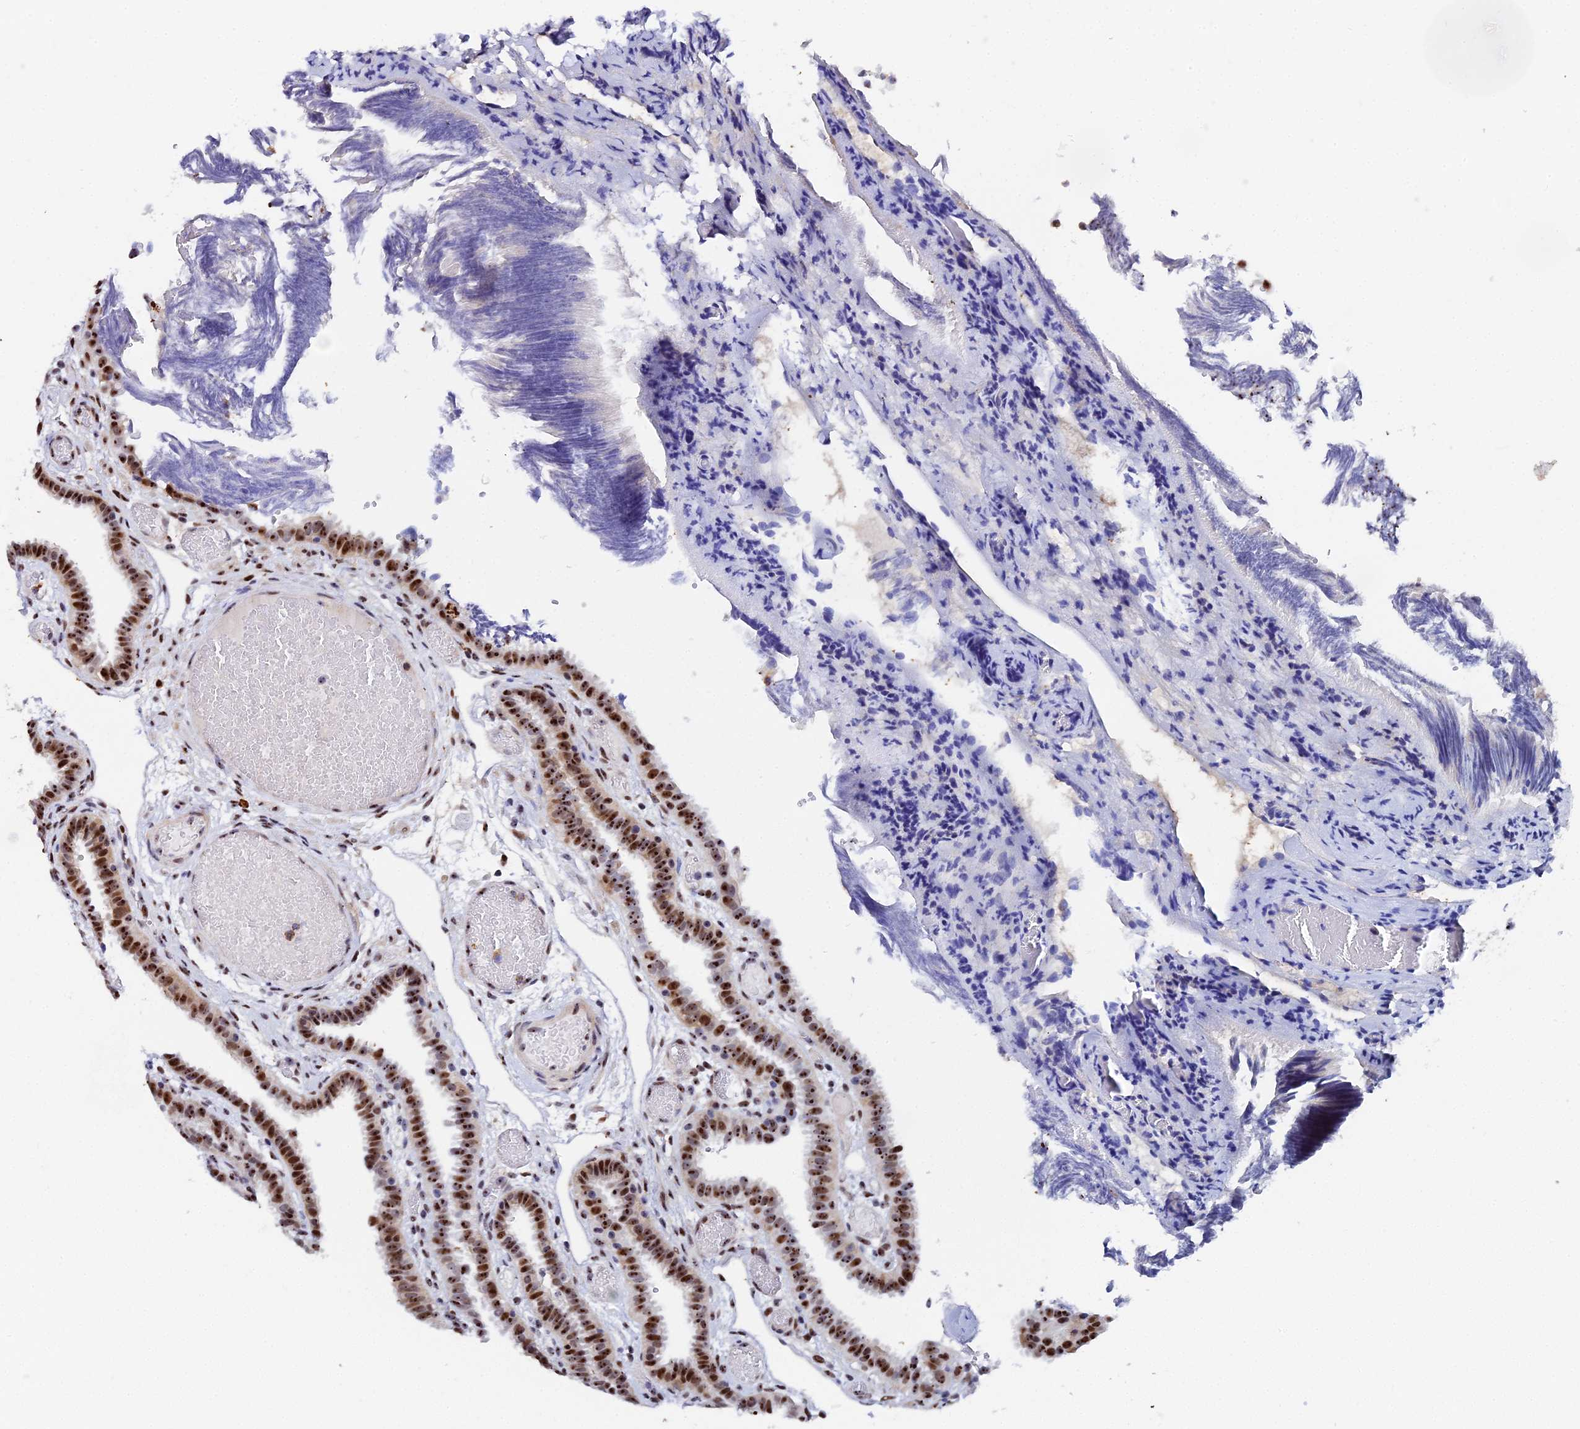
{"staining": {"intensity": "strong", "quantity": ">75%", "location": "nuclear"}, "tissue": "fallopian tube", "cell_type": "Glandular cells", "image_type": "normal", "snomed": [{"axis": "morphology", "description": "Normal tissue, NOS"}, {"axis": "topography", "description": "Fallopian tube"}], "caption": "Immunohistochemical staining of normal fallopian tube reveals high levels of strong nuclear staining in about >75% of glandular cells.", "gene": "TIFA", "patient": {"sex": "female", "age": 37}}